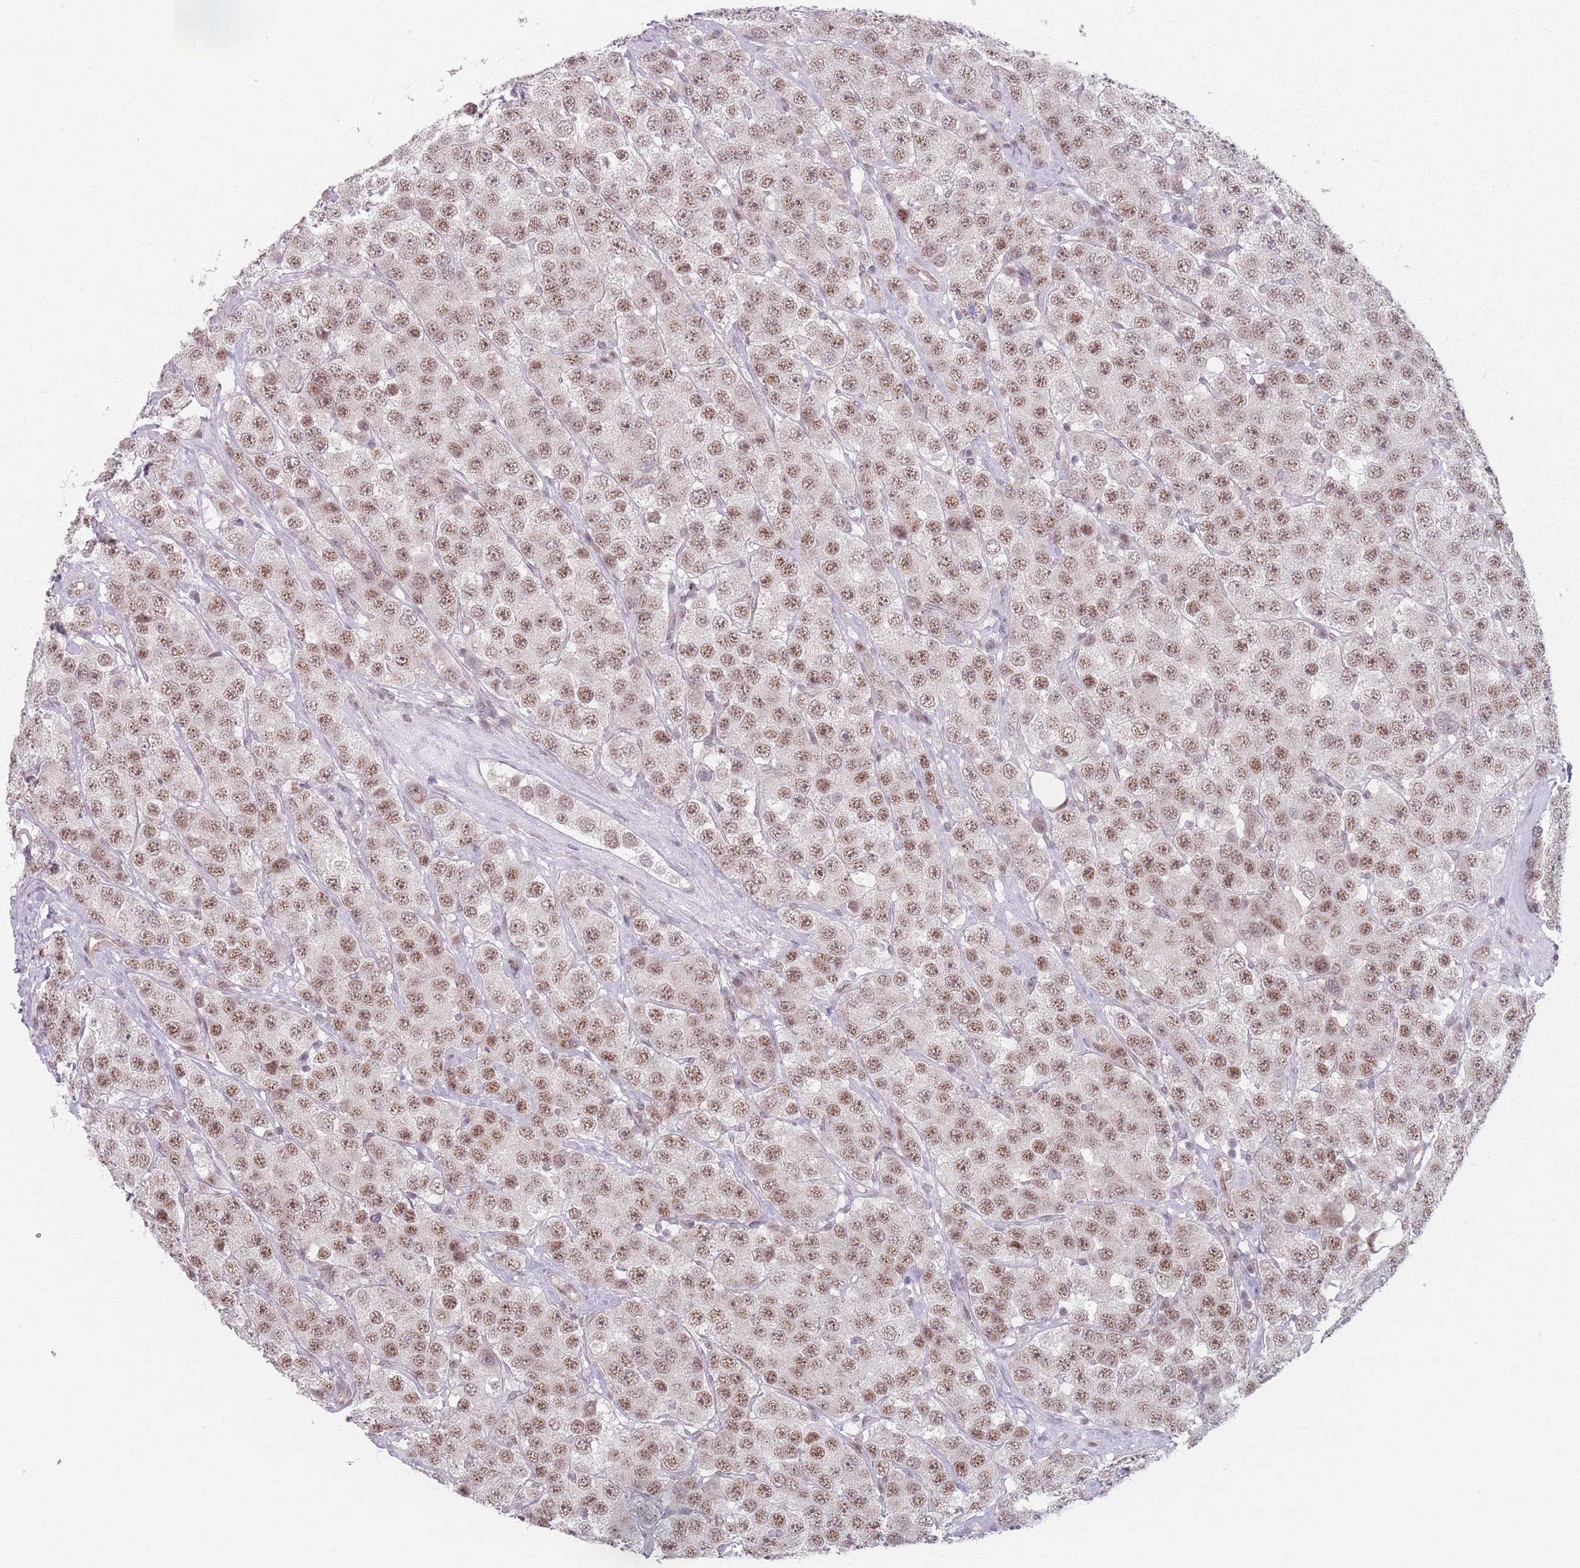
{"staining": {"intensity": "moderate", "quantity": ">75%", "location": "nuclear"}, "tissue": "testis cancer", "cell_type": "Tumor cells", "image_type": "cancer", "snomed": [{"axis": "morphology", "description": "Seminoma, NOS"}, {"axis": "topography", "description": "Testis"}], "caption": "IHC staining of testis cancer (seminoma), which reveals medium levels of moderate nuclear staining in about >75% of tumor cells indicating moderate nuclear protein positivity. The staining was performed using DAB (brown) for protein detection and nuclei were counterstained in hematoxylin (blue).", "gene": "ZC3H14", "patient": {"sex": "male", "age": 28}}